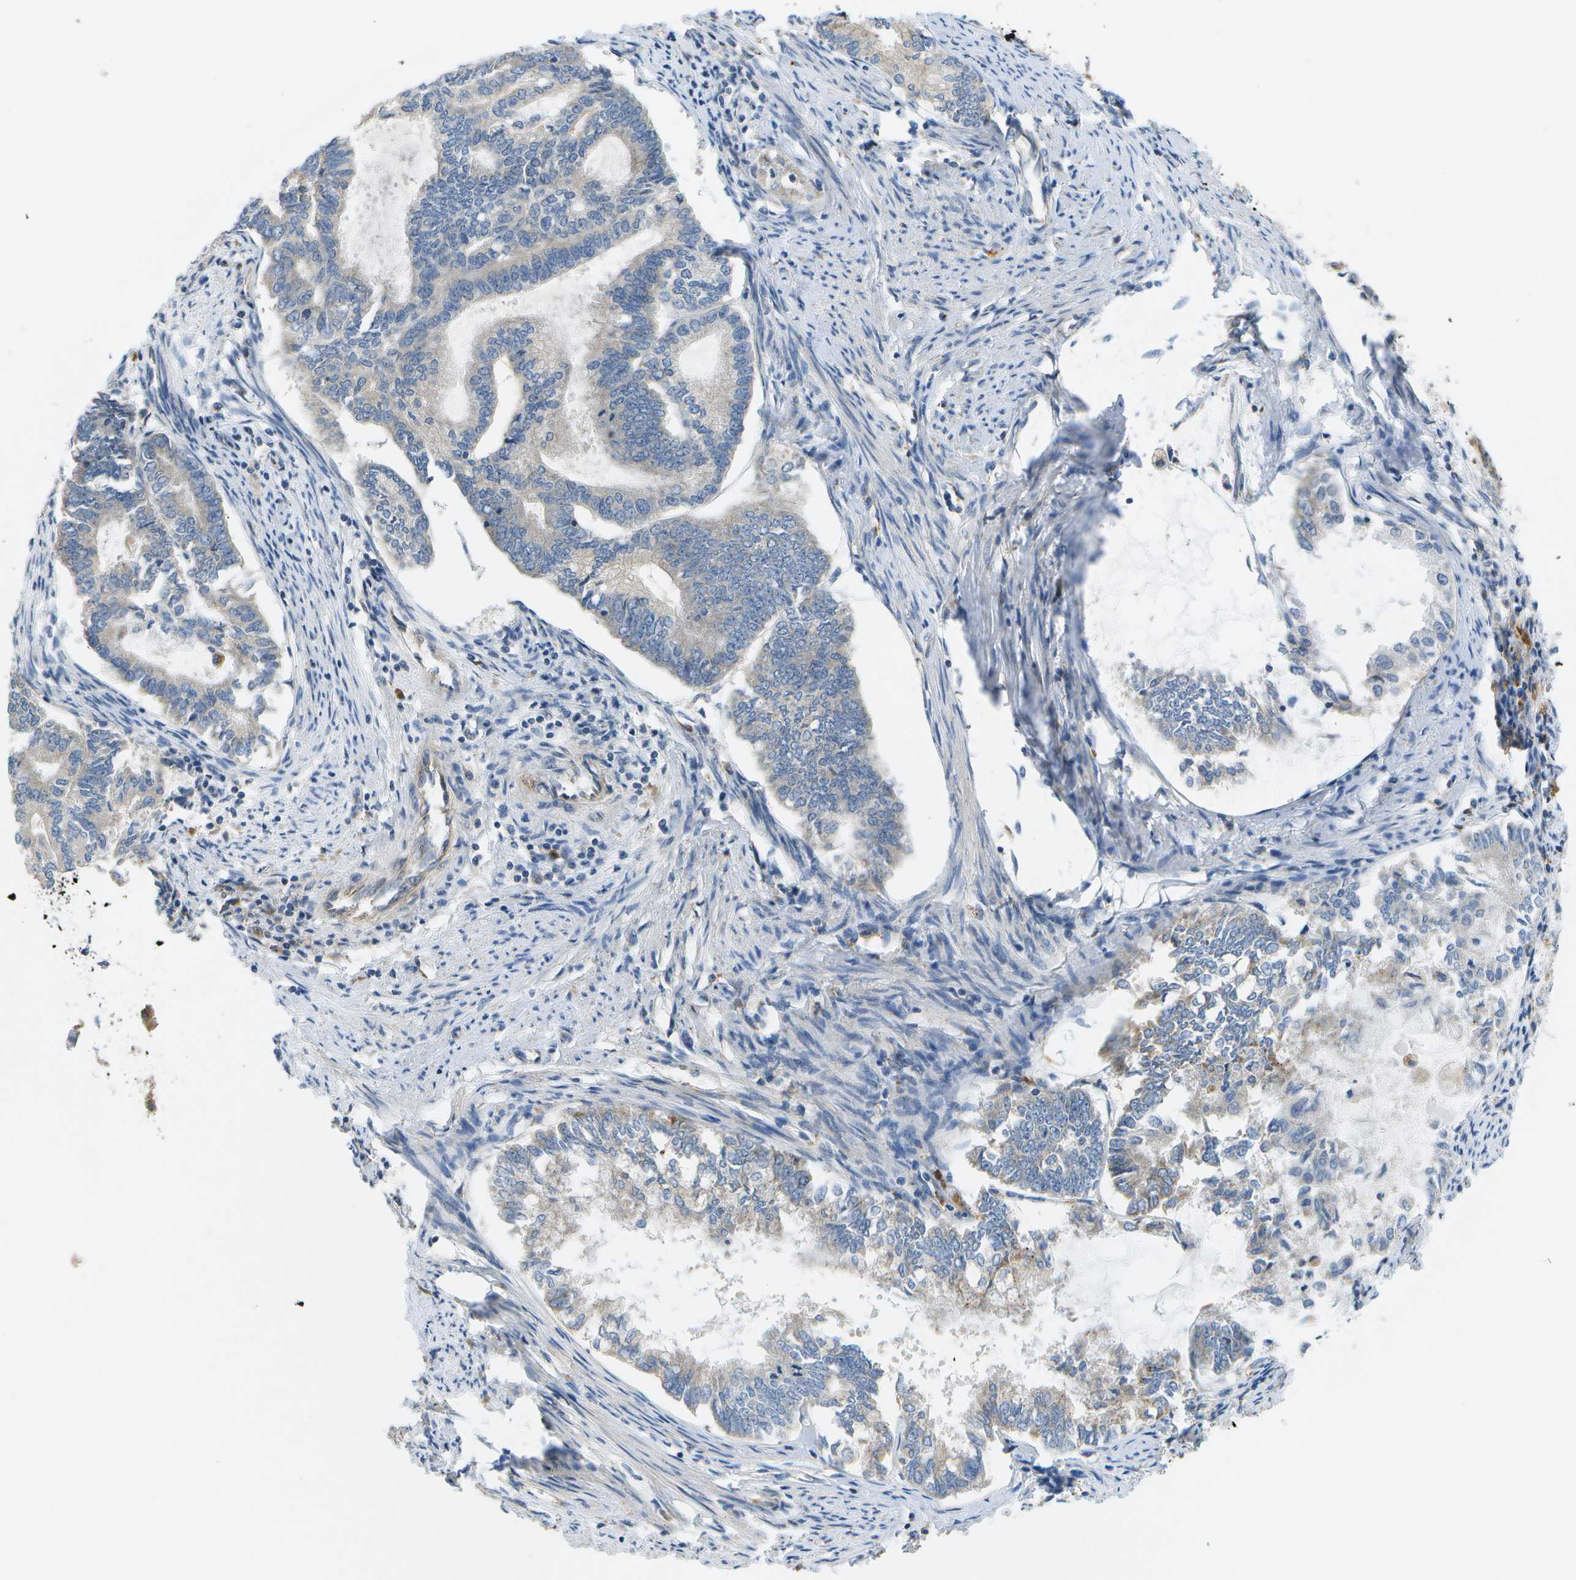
{"staining": {"intensity": "negative", "quantity": "none", "location": "none"}, "tissue": "endometrial cancer", "cell_type": "Tumor cells", "image_type": "cancer", "snomed": [{"axis": "morphology", "description": "Adenocarcinoma, NOS"}, {"axis": "topography", "description": "Endometrium"}], "caption": "The image displays no significant expression in tumor cells of adenocarcinoma (endometrial).", "gene": "SLC25A20", "patient": {"sex": "female", "age": 86}}